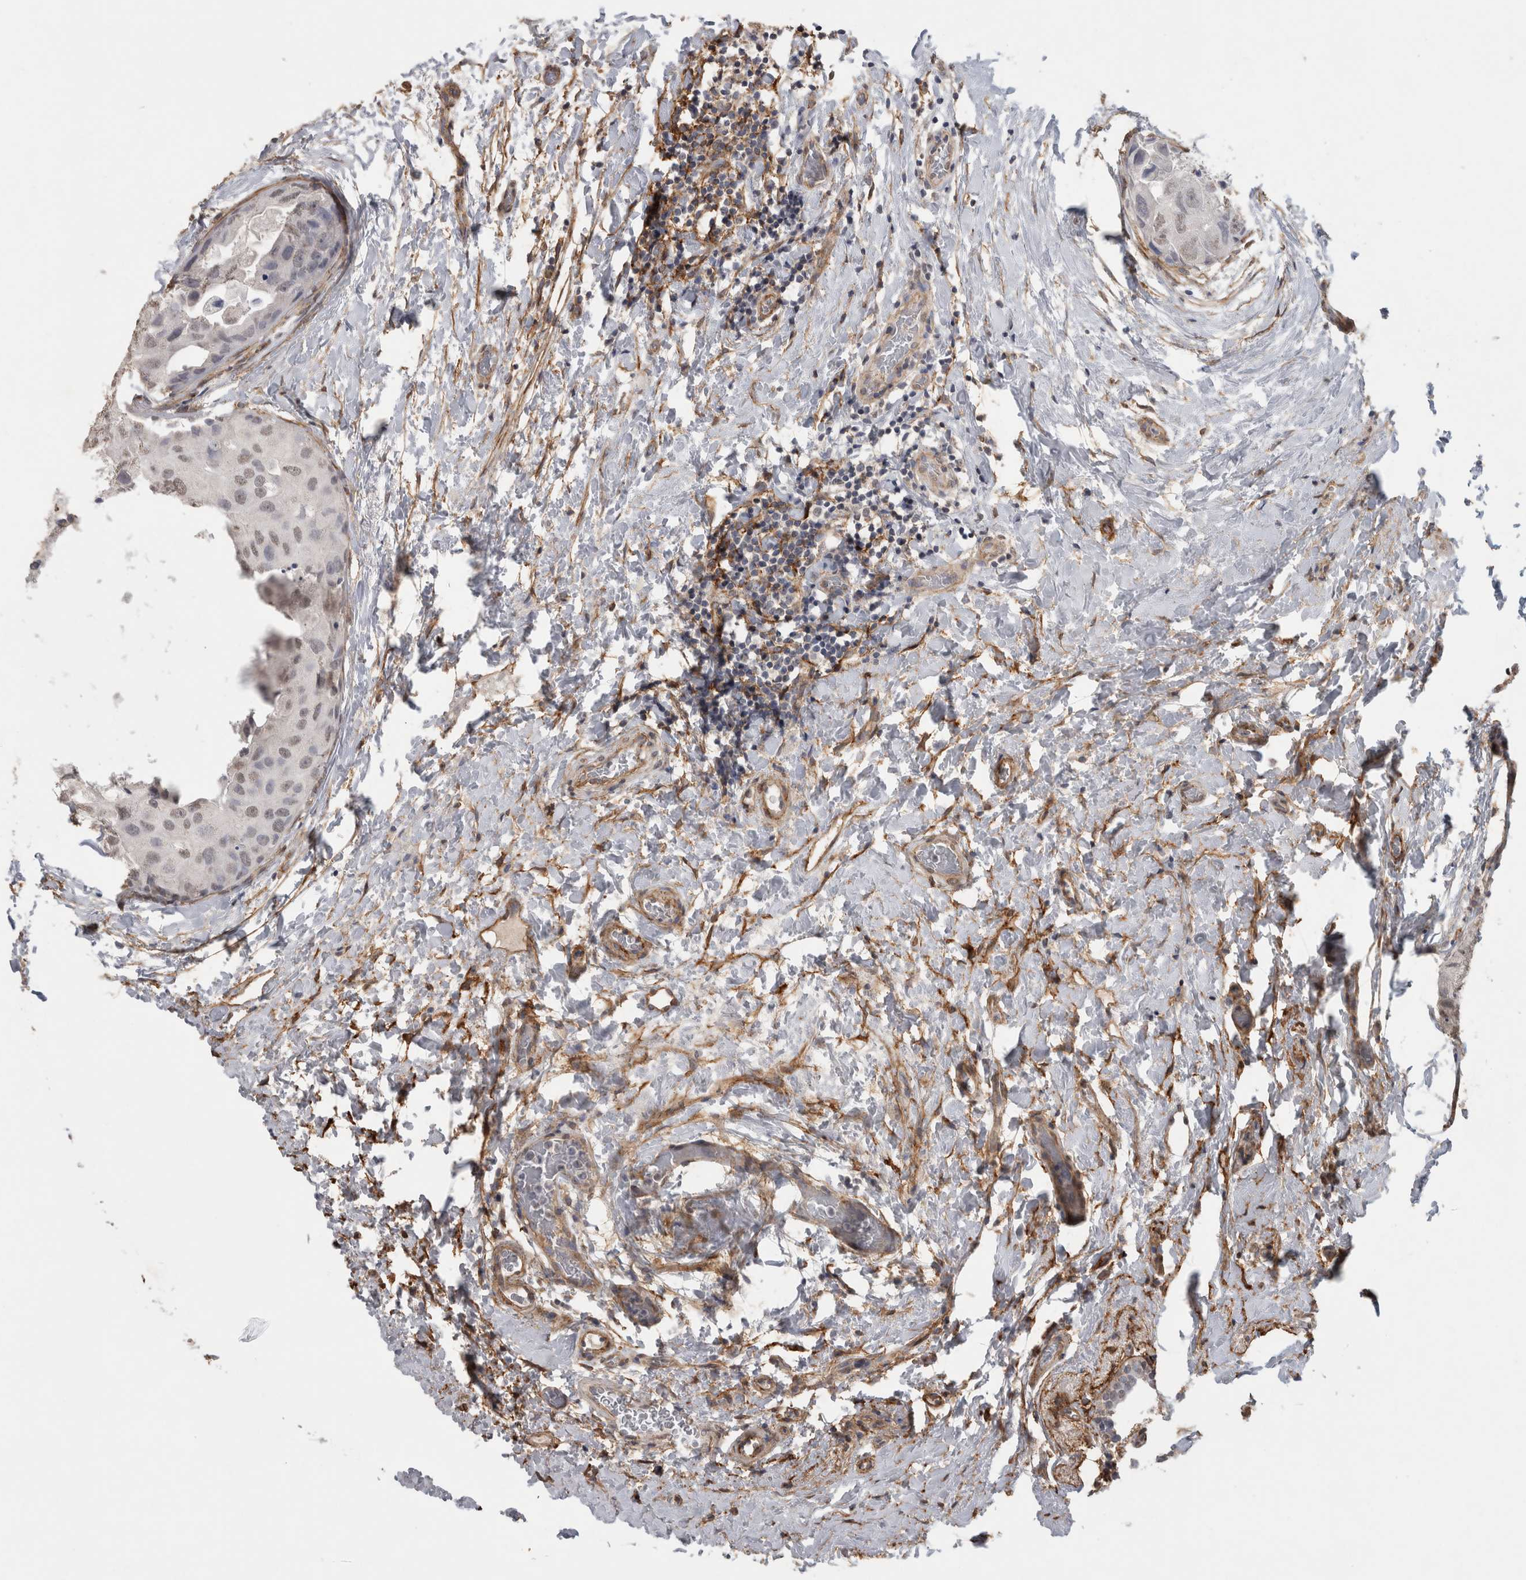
{"staining": {"intensity": "weak", "quantity": "<25%", "location": "nuclear"}, "tissue": "breast cancer", "cell_type": "Tumor cells", "image_type": "cancer", "snomed": [{"axis": "morphology", "description": "Duct carcinoma"}, {"axis": "topography", "description": "Breast"}], "caption": "DAB immunohistochemical staining of intraductal carcinoma (breast) displays no significant positivity in tumor cells.", "gene": "RECK", "patient": {"sex": "female", "age": 62}}